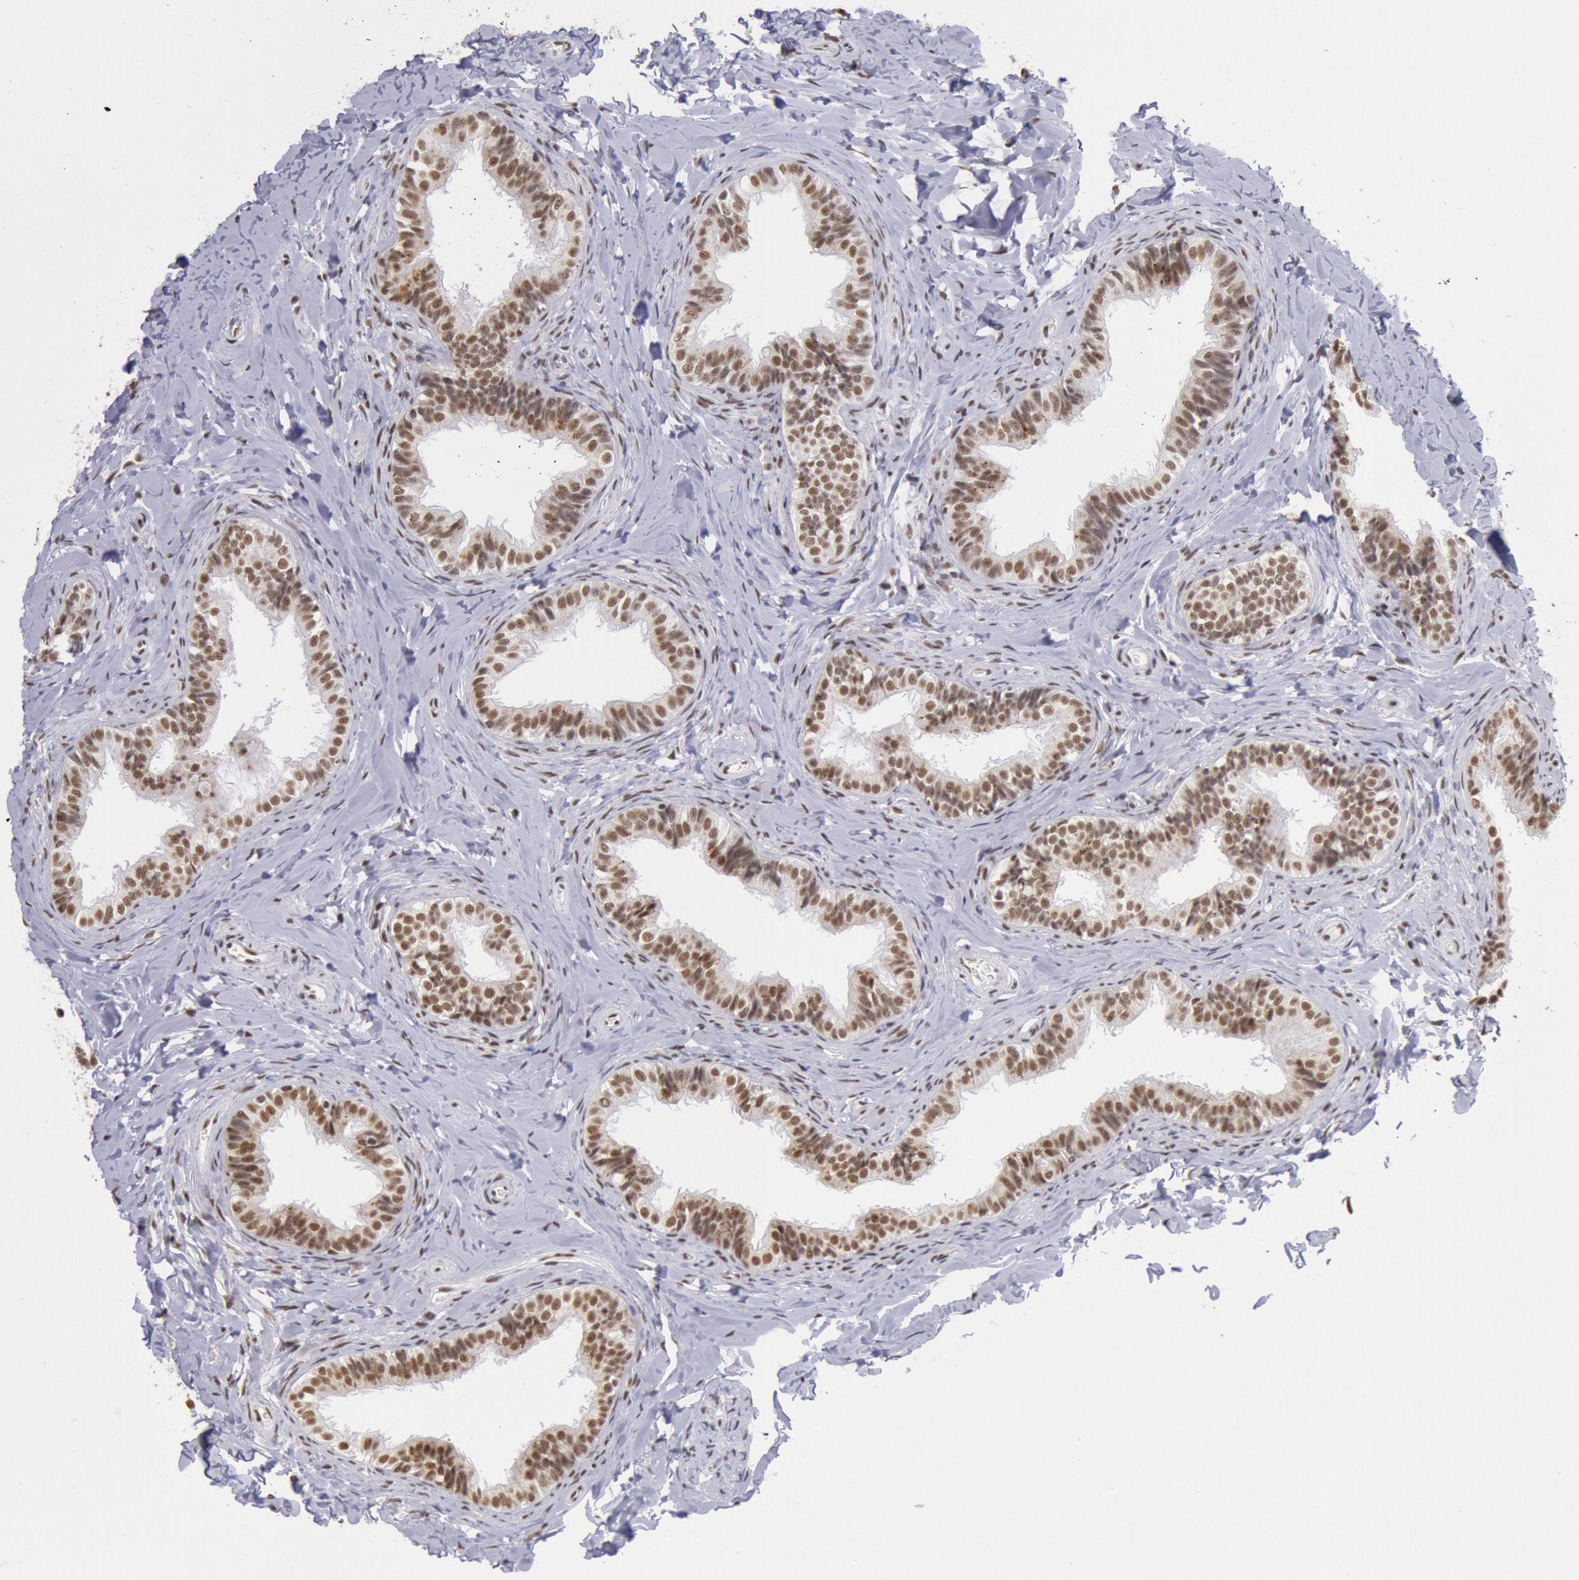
{"staining": {"intensity": "strong", "quantity": ">75%", "location": "nuclear"}, "tissue": "epididymis", "cell_type": "Glandular cells", "image_type": "normal", "snomed": [{"axis": "morphology", "description": "Normal tissue, NOS"}, {"axis": "topography", "description": "Epididymis"}], "caption": "High-power microscopy captured an immunohistochemistry (IHC) micrograph of normal epididymis, revealing strong nuclear positivity in approximately >75% of glandular cells. (Brightfield microscopy of DAB IHC at high magnification).", "gene": "SNRPD3", "patient": {"sex": "male", "age": 26}}